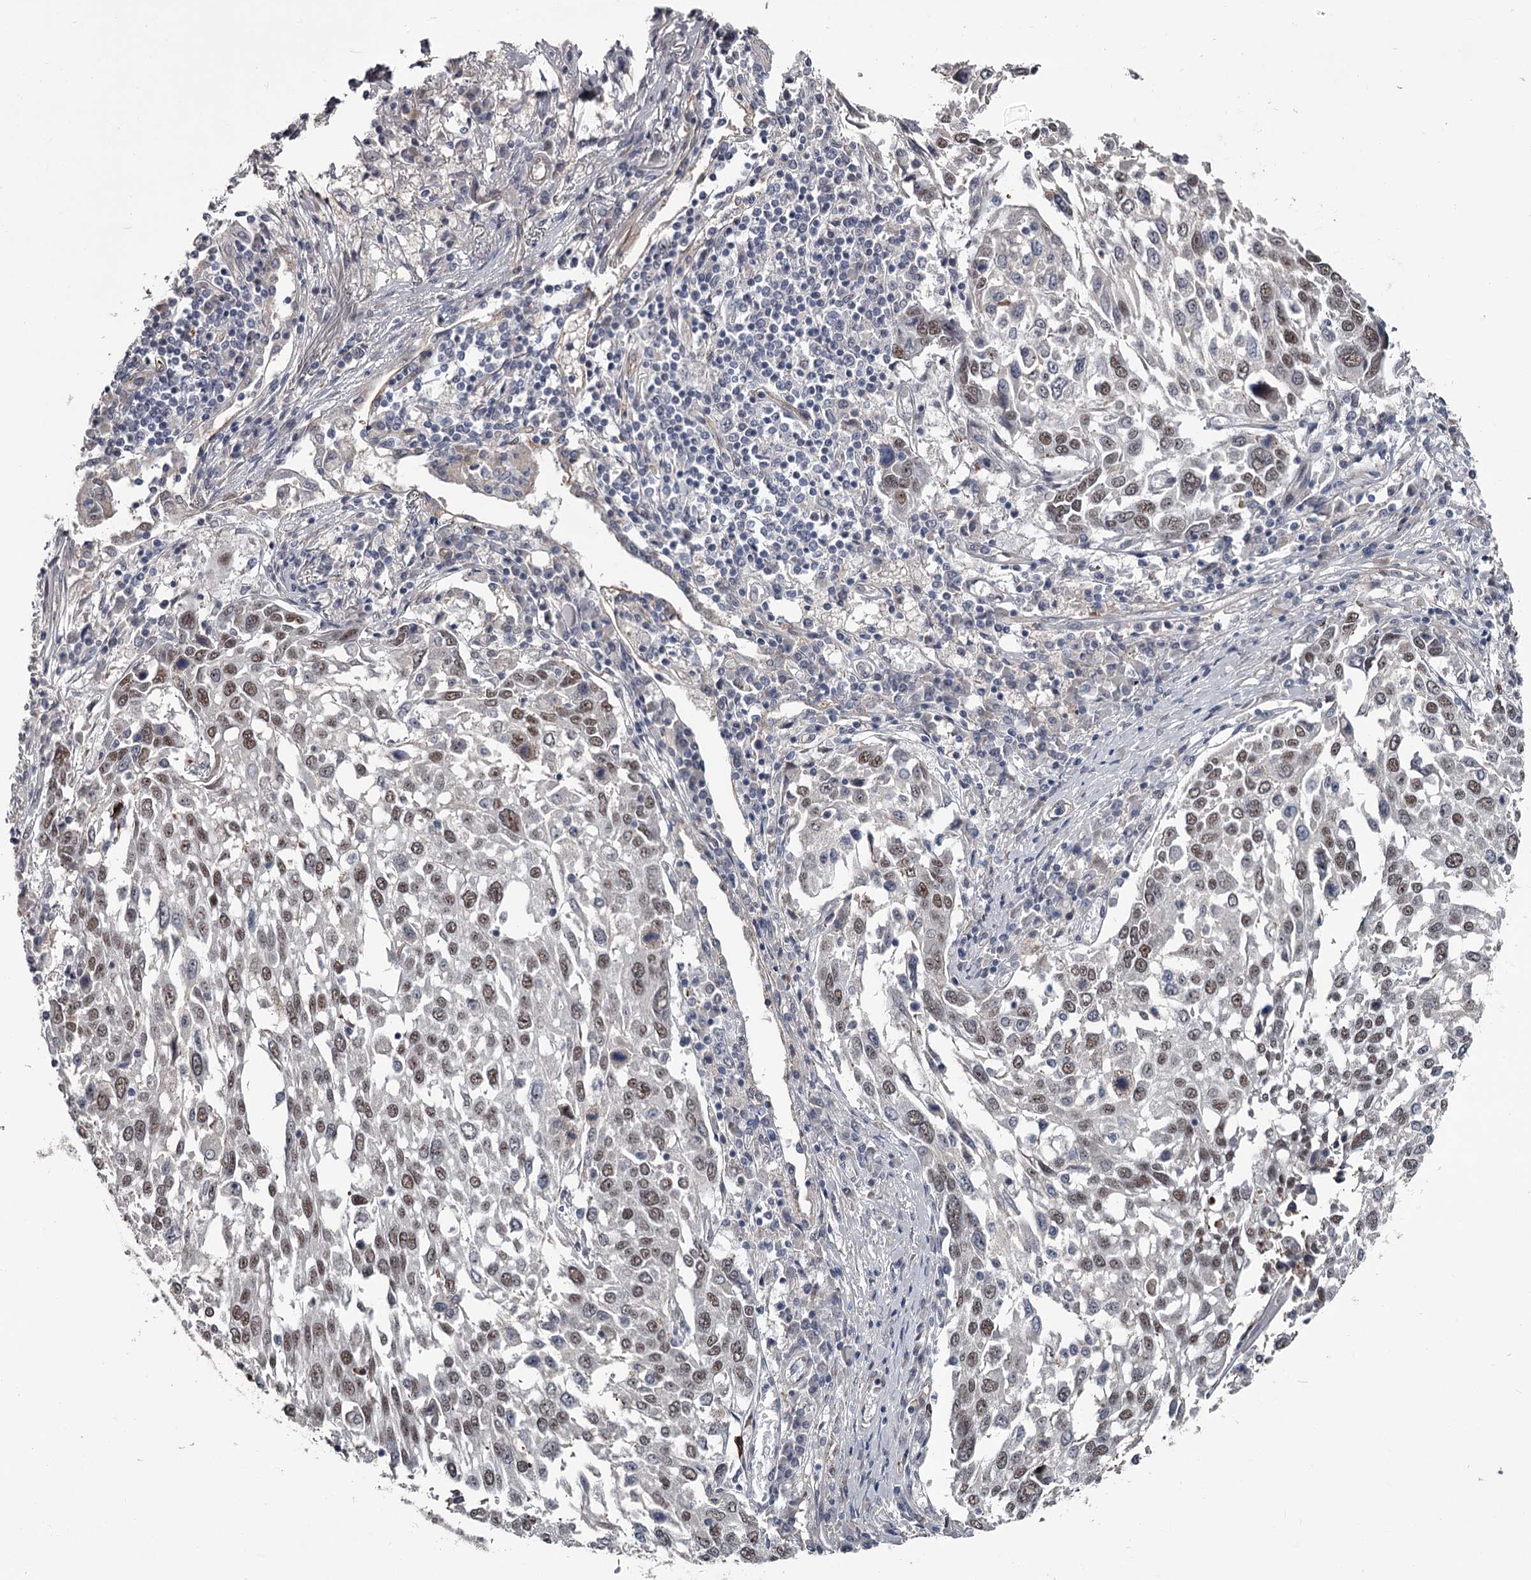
{"staining": {"intensity": "moderate", "quantity": ">75%", "location": "nuclear"}, "tissue": "lung cancer", "cell_type": "Tumor cells", "image_type": "cancer", "snomed": [{"axis": "morphology", "description": "Squamous cell carcinoma, NOS"}, {"axis": "topography", "description": "Lung"}], "caption": "Moderate nuclear protein positivity is identified in approximately >75% of tumor cells in lung cancer.", "gene": "PRPF40B", "patient": {"sex": "male", "age": 65}}